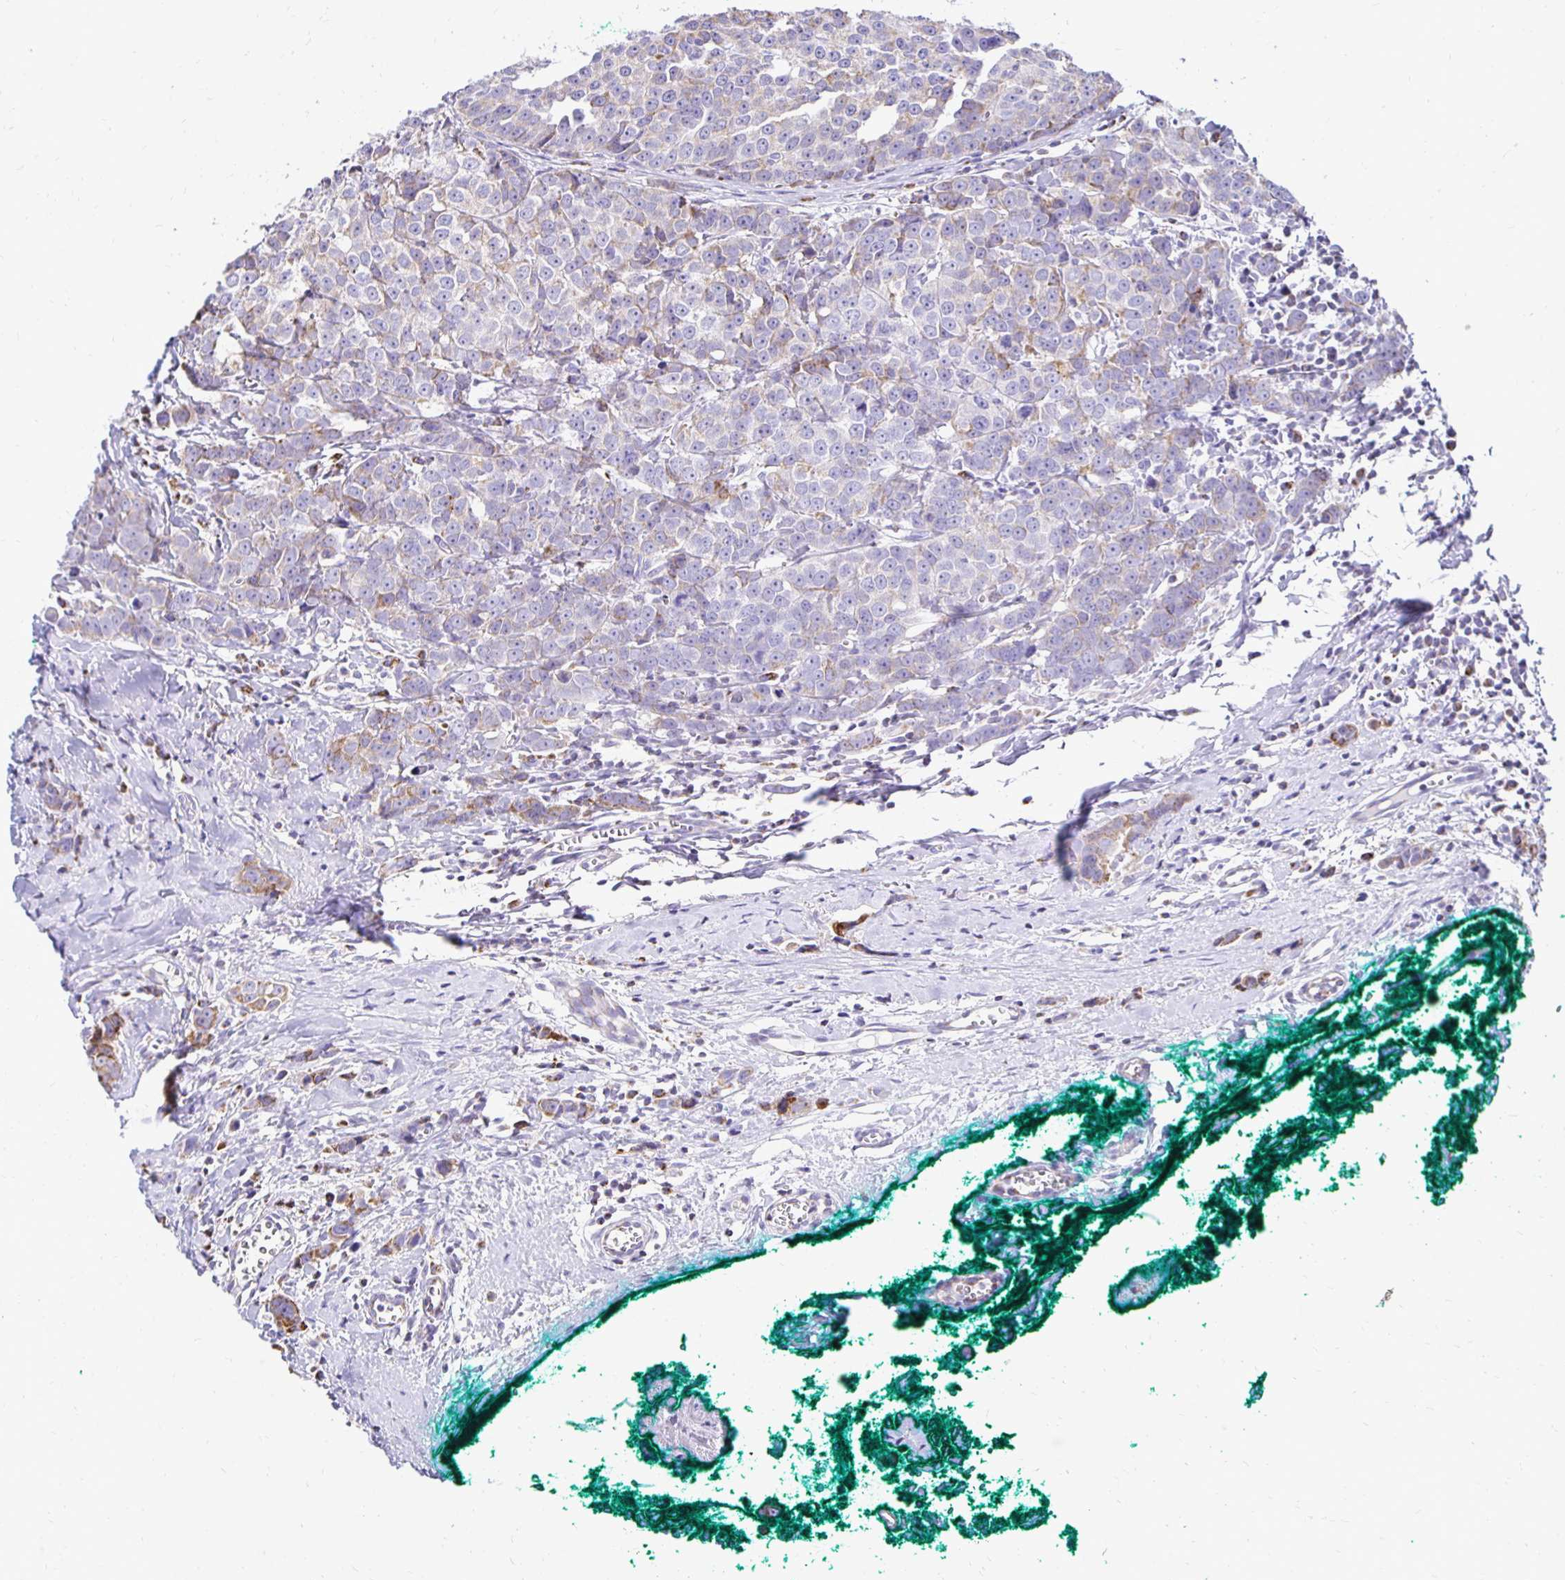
{"staining": {"intensity": "weak", "quantity": "<25%", "location": "cytoplasmic/membranous"}, "tissue": "breast cancer", "cell_type": "Tumor cells", "image_type": "cancer", "snomed": [{"axis": "morphology", "description": "Duct carcinoma"}, {"axis": "topography", "description": "Breast"}], "caption": "Breast cancer (intraductal carcinoma) was stained to show a protein in brown. There is no significant positivity in tumor cells.", "gene": "PLAAT2", "patient": {"sex": "female", "age": 80}}